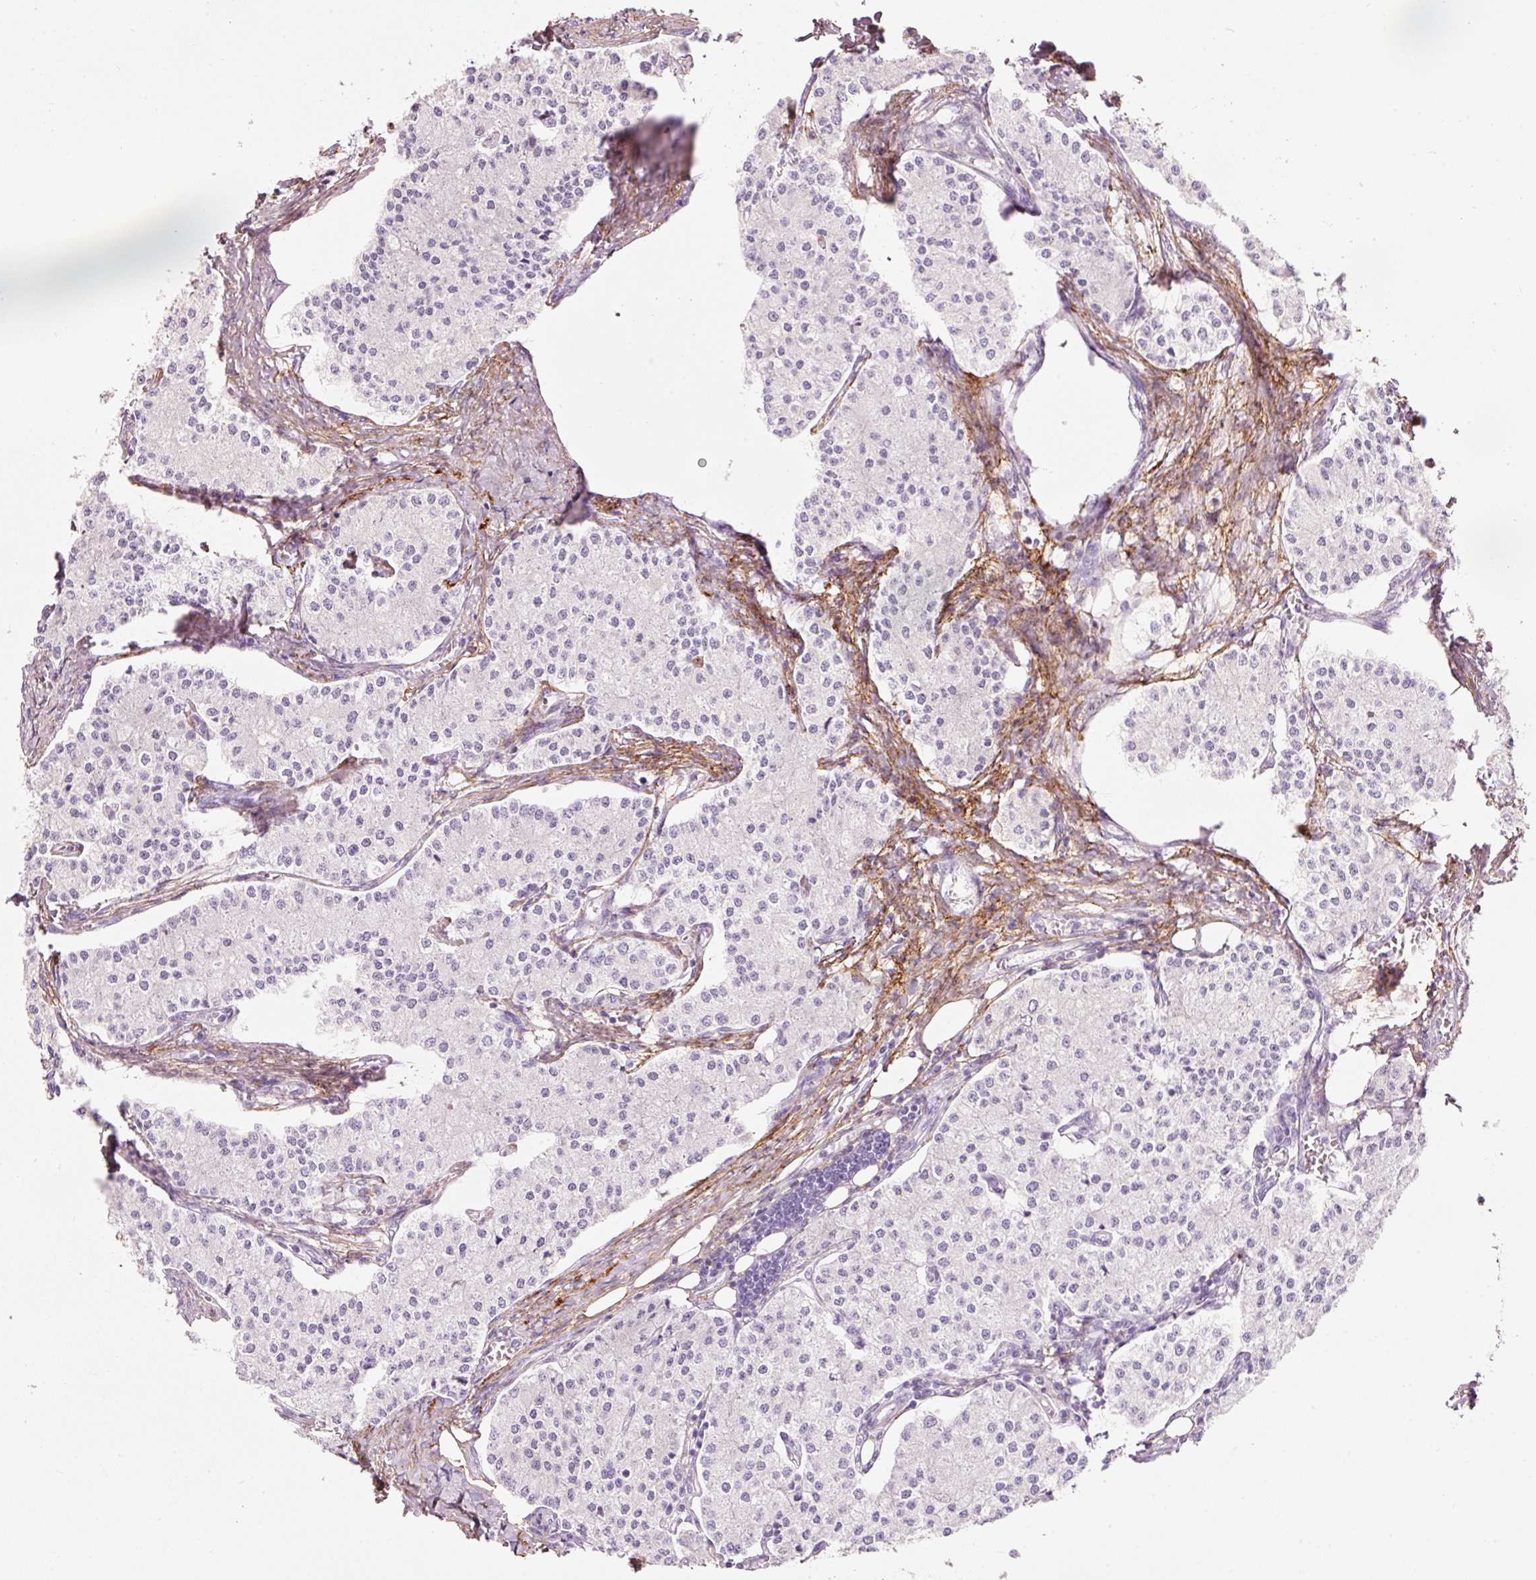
{"staining": {"intensity": "negative", "quantity": "none", "location": "none"}, "tissue": "carcinoid", "cell_type": "Tumor cells", "image_type": "cancer", "snomed": [{"axis": "morphology", "description": "Carcinoid, malignant, NOS"}, {"axis": "topography", "description": "Colon"}], "caption": "The image demonstrates no staining of tumor cells in carcinoid.", "gene": "MFAP4", "patient": {"sex": "female", "age": 52}}